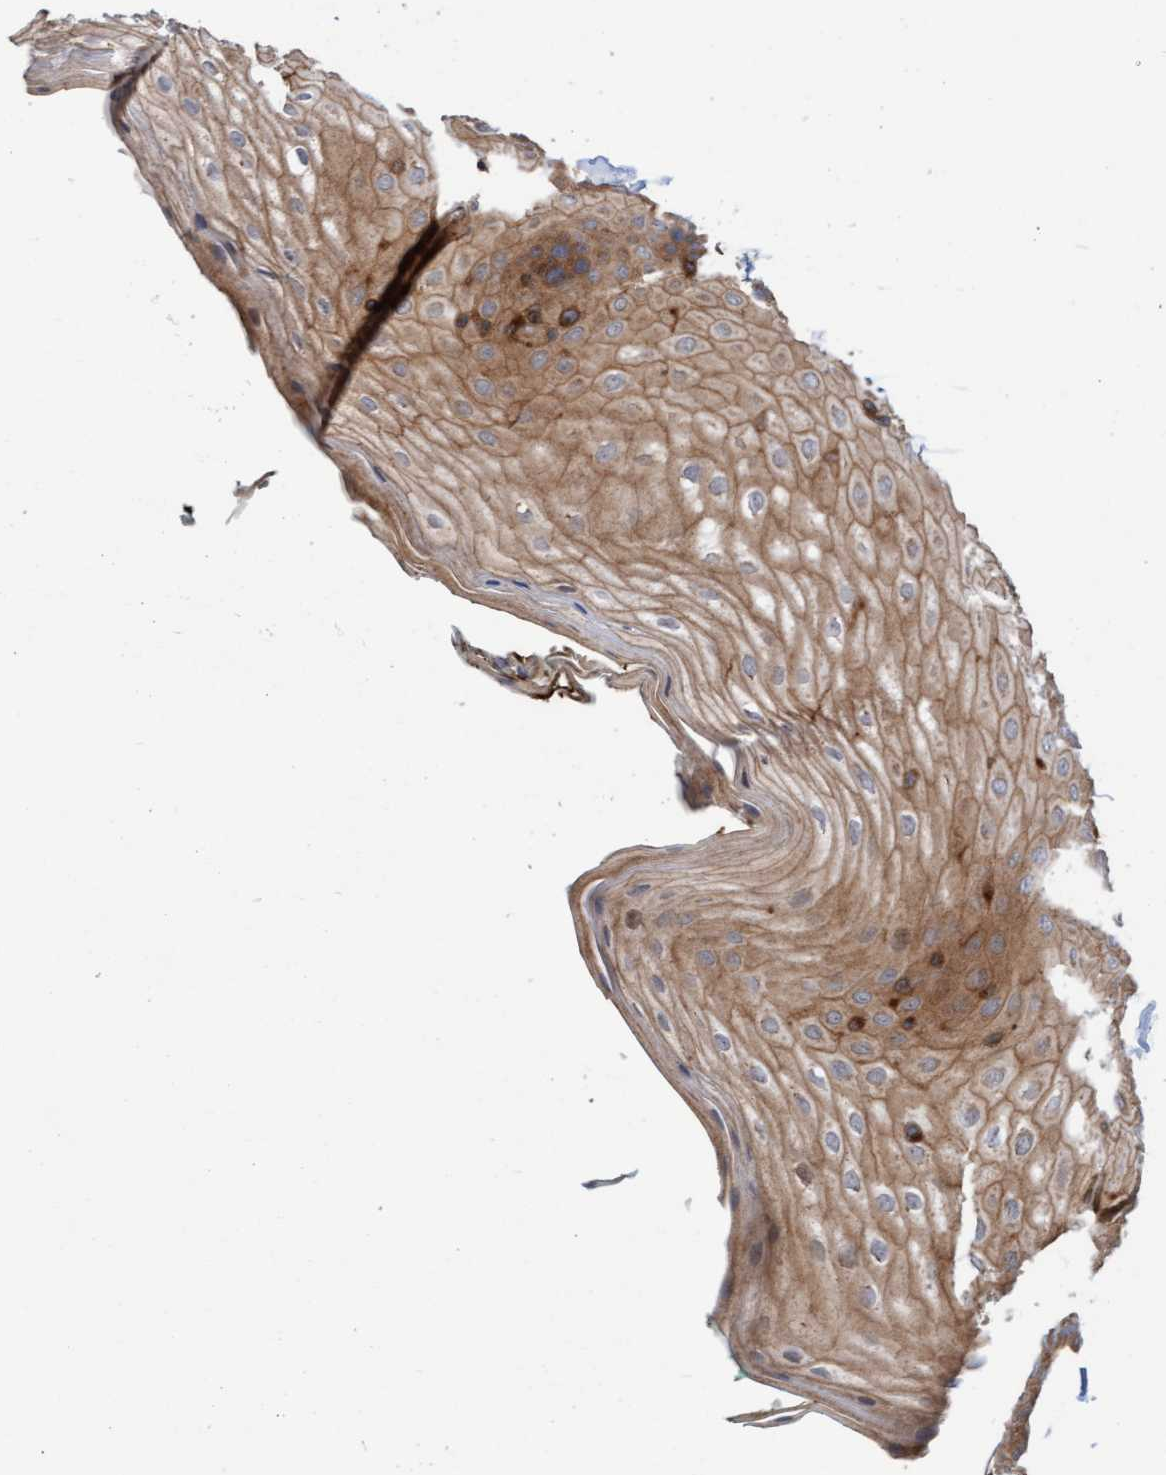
{"staining": {"intensity": "moderate", "quantity": ">75%", "location": "cytoplasmic/membranous"}, "tissue": "oral mucosa", "cell_type": "Squamous epithelial cells", "image_type": "normal", "snomed": [{"axis": "morphology", "description": "Normal tissue, NOS"}, {"axis": "topography", "description": "Skin"}, {"axis": "topography", "description": "Oral tissue"}], "caption": "High-magnification brightfield microscopy of unremarkable oral mucosa stained with DAB (3,3'-diaminobenzidine) (brown) and counterstained with hematoxylin (blue). squamous epithelial cells exhibit moderate cytoplasmic/membranous staining is identified in about>75% of cells.", "gene": "KIAA0753", "patient": {"sex": "male", "age": 84}}